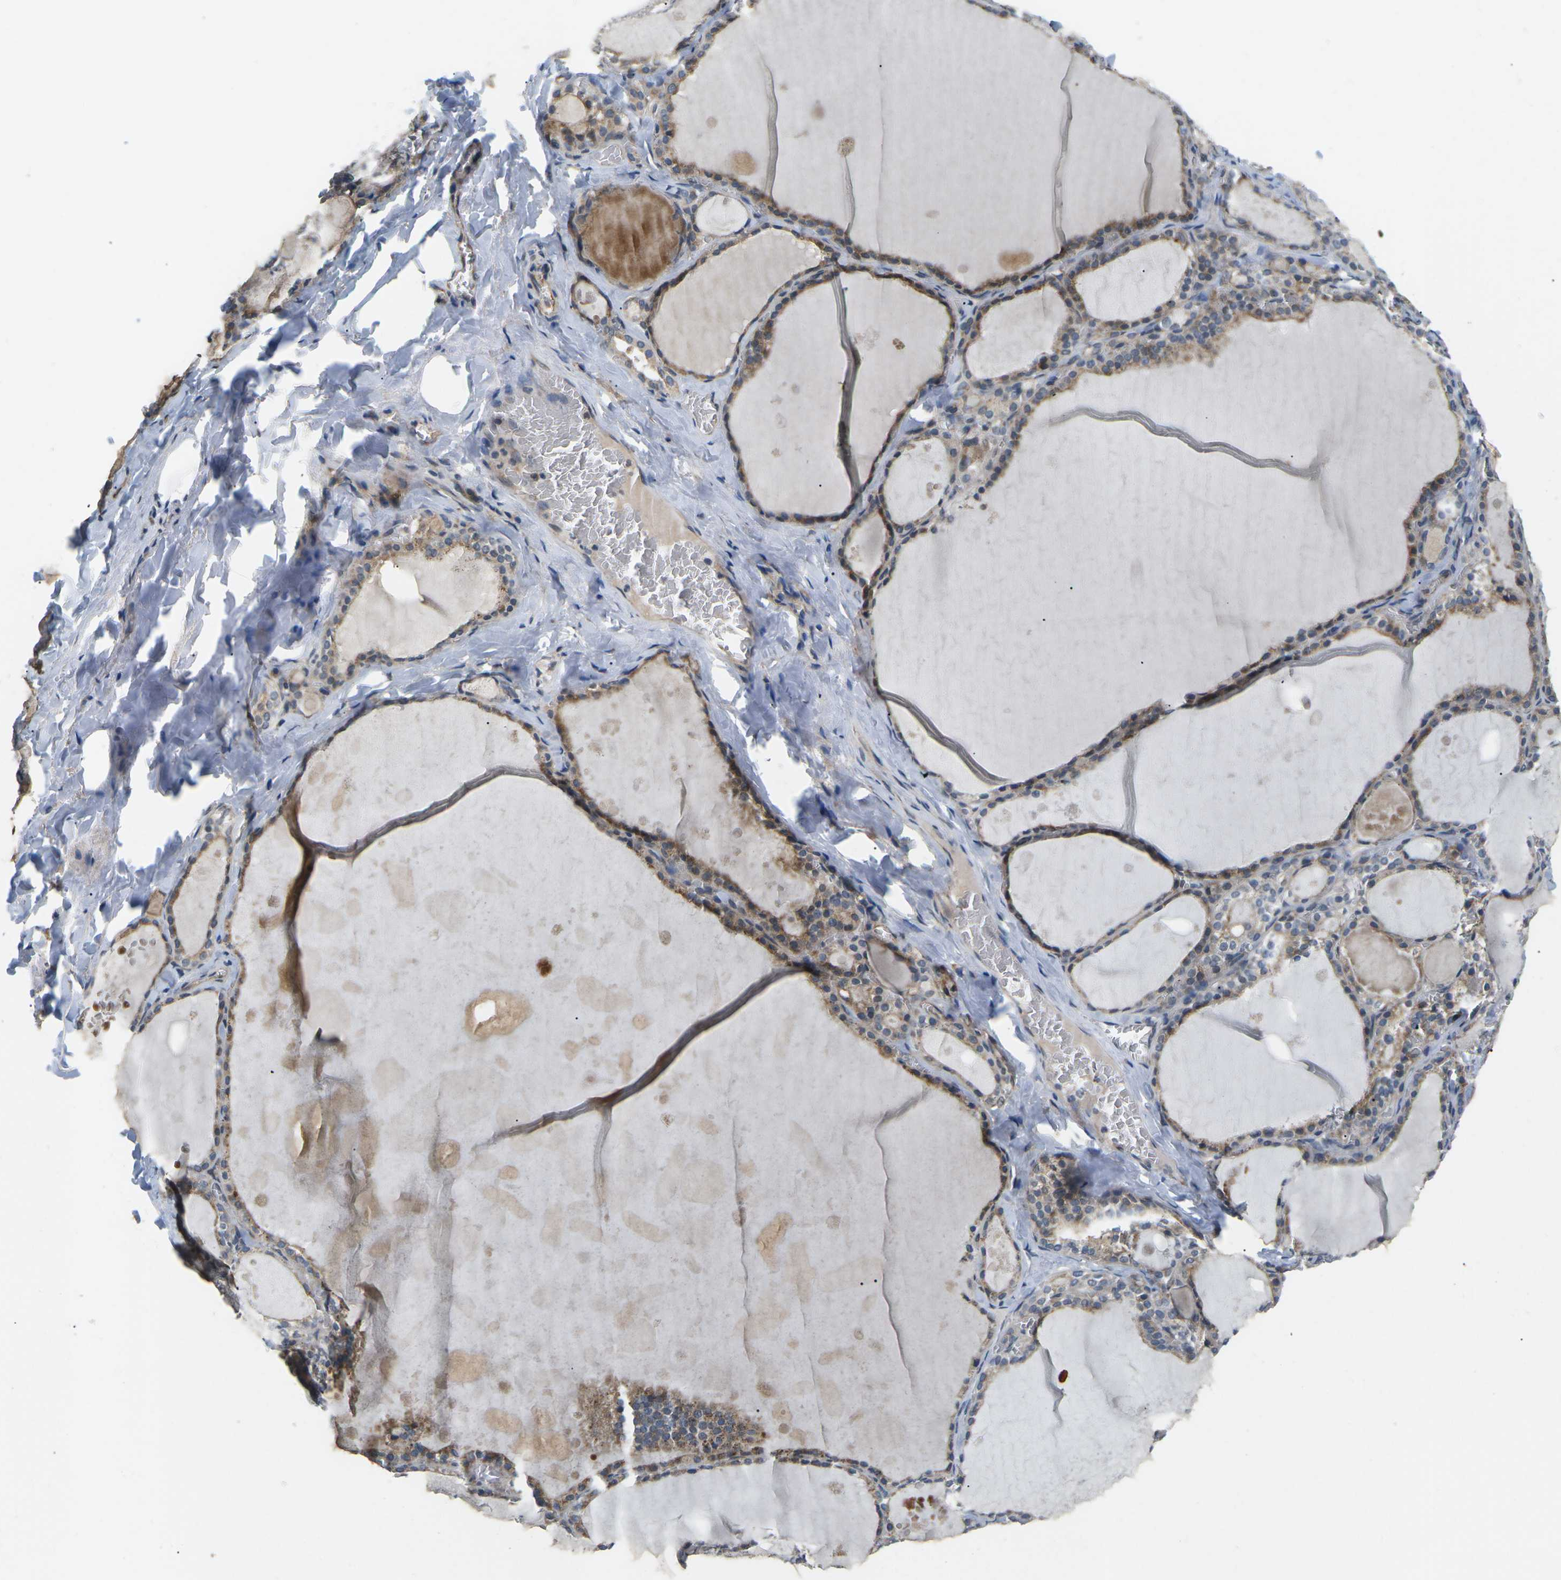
{"staining": {"intensity": "moderate", "quantity": ">75%", "location": "cytoplasmic/membranous"}, "tissue": "thyroid gland", "cell_type": "Glandular cells", "image_type": "normal", "snomed": [{"axis": "morphology", "description": "Normal tissue, NOS"}, {"axis": "topography", "description": "Thyroid gland"}], "caption": "Moderate cytoplasmic/membranous positivity for a protein is identified in approximately >75% of glandular cells of normal thyroid gland using immunohistochemistry.", "gene": "ERBB4", "patient": {"sex": "male", "age": 56}}